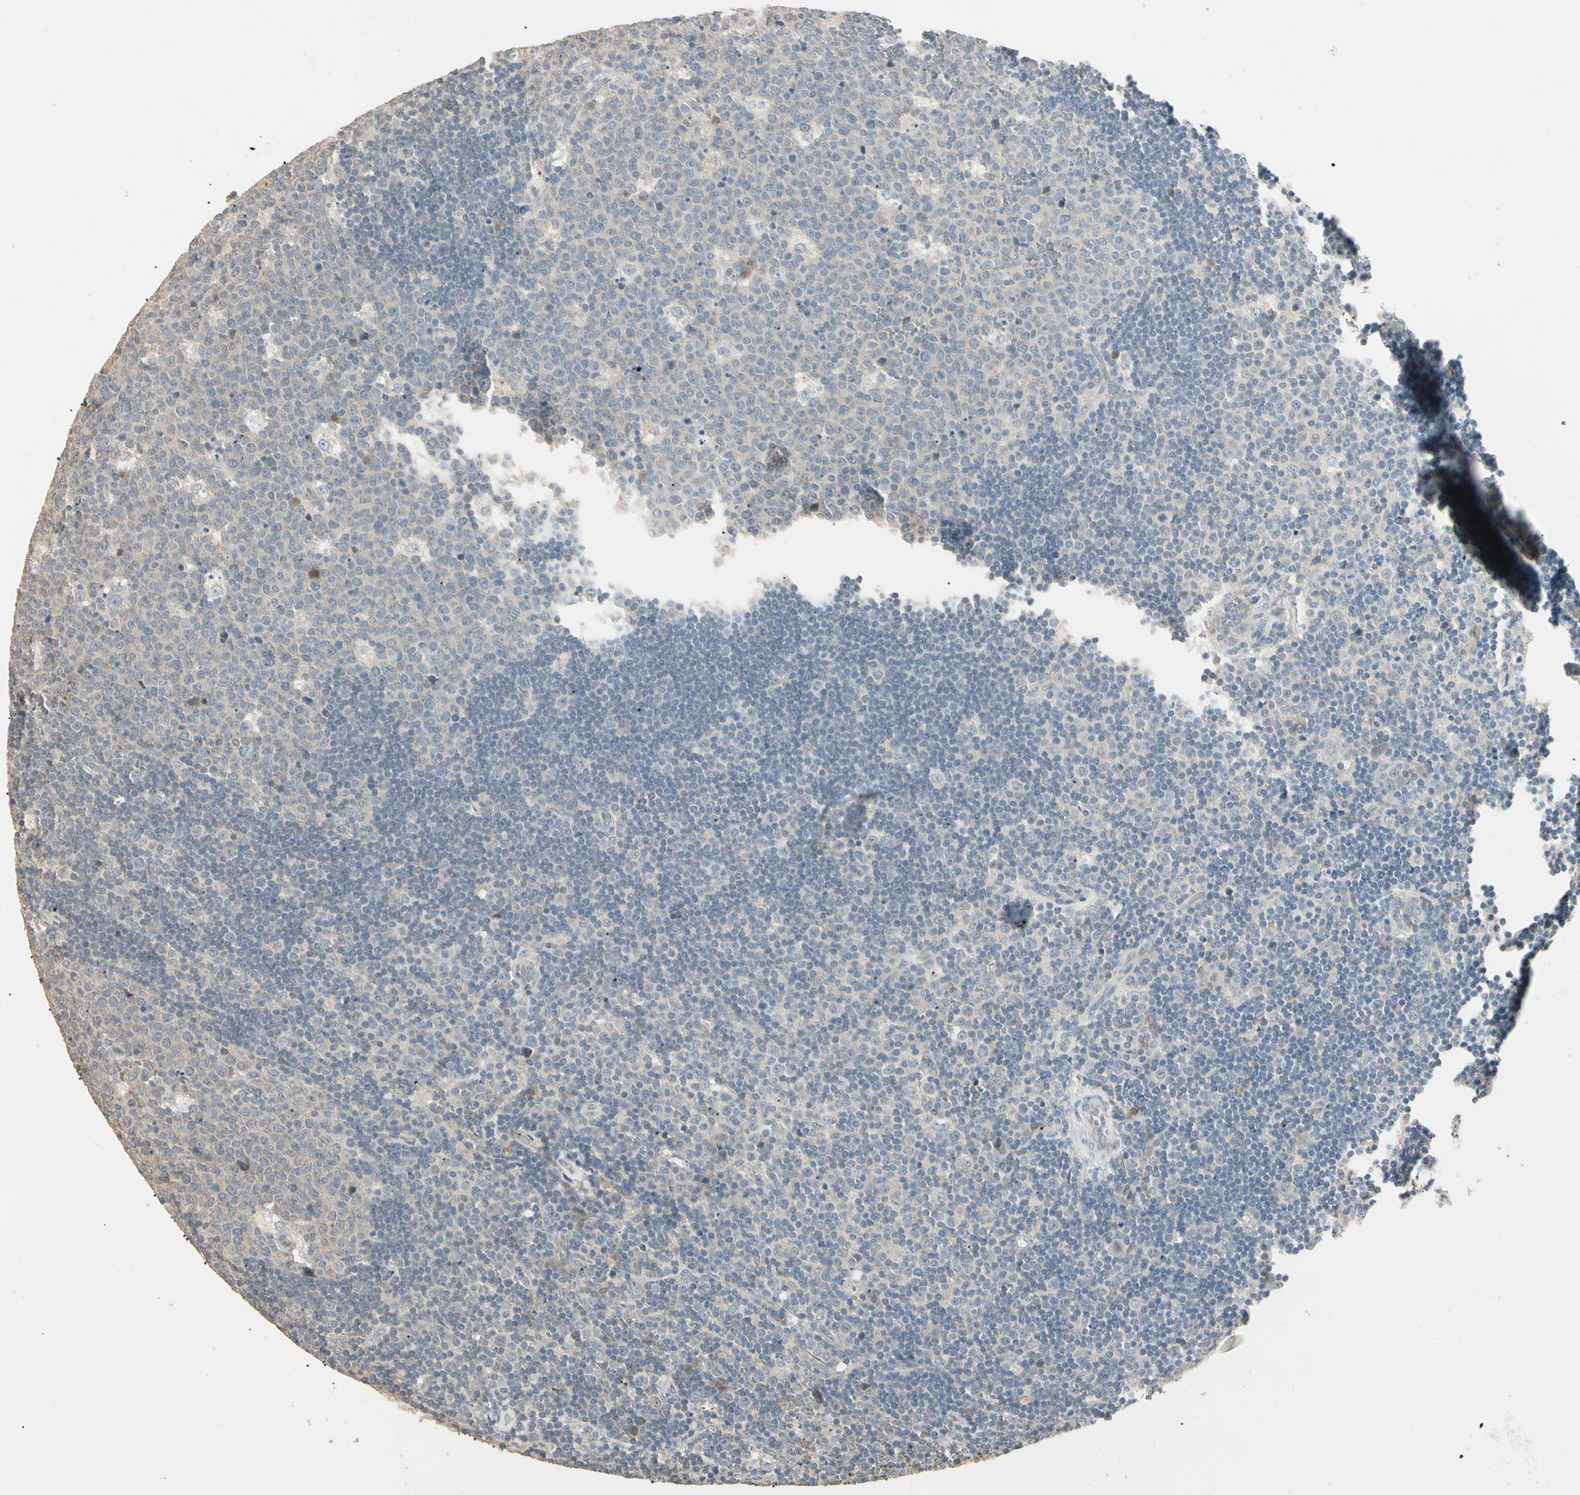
{"staining": {"intensity": "negative", "quantity": "none", "location": "none"}, "tissue": "lymph node", "cell_type": "Germinal center cells", "image_type": "normal", "snomed": [{"axis": "morphology", "description": "Normal tissue, NOS"}, {"axis": "topography", "description": "Lymph node"}, {"axis": "topography", "description": "Salivary gland"}], "caption": "The histopathology image reveals no significant staining in germinal center cells of lymph node.", "gene": "GNE", "patient": {"sex": "male", "age": 8}}